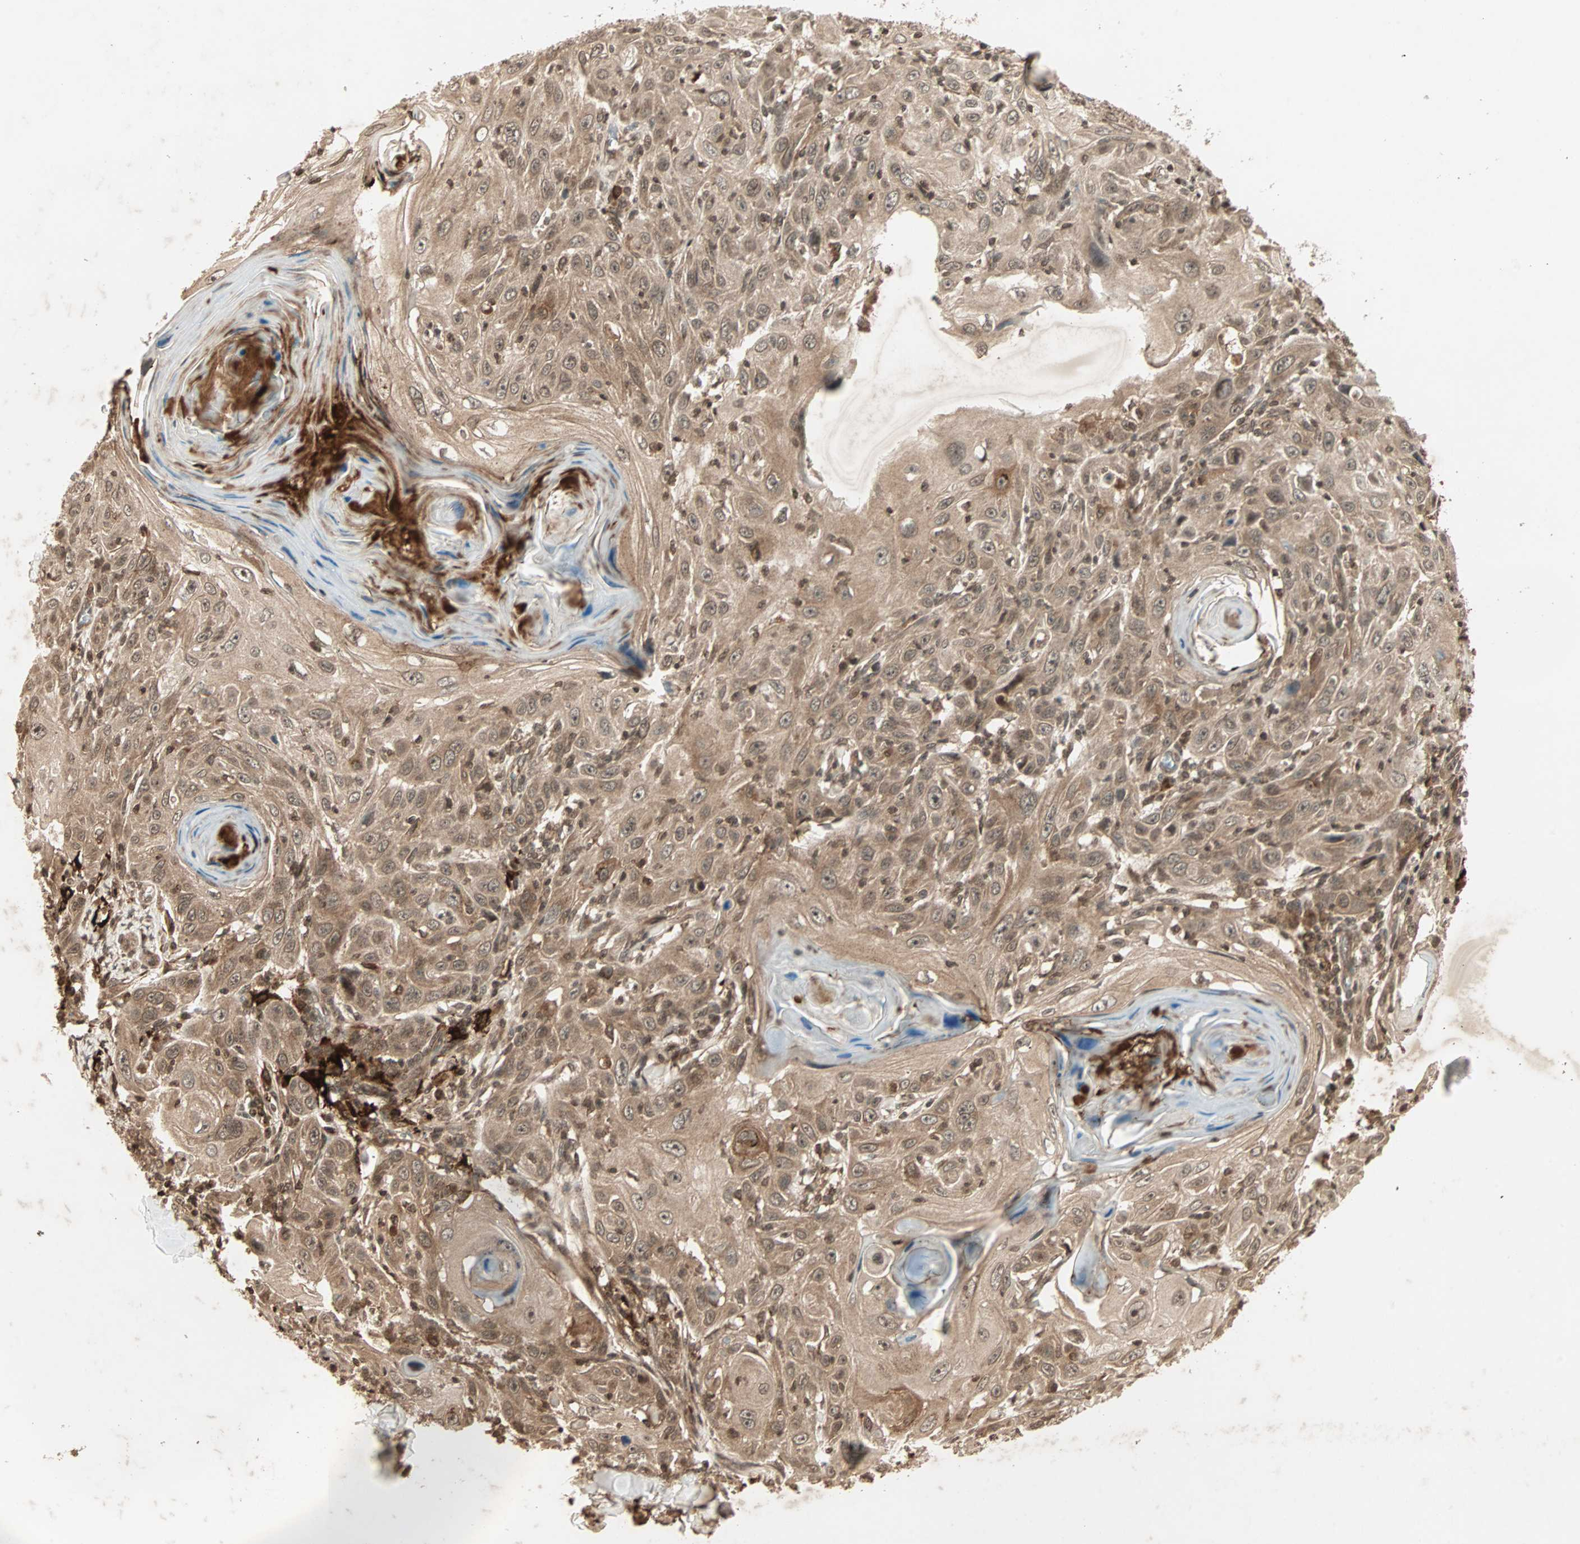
{"staining": {"intensity": "moderate", "quantity": ">75%", "location": "cytoplasmic/membranous"}, "tissue": "skin cancer", "cell_type": "Tumor cells", "image_type": "cancer", "snomed": [{"axis": "morphology", "description": "Squamous cell carcinoma, NOS"}, {"axis": "topography", "description": "Skin"}], "caption": "Immunohistochemical staining of human skin cancer shows medium levels of moderate cytoplasmic/membranous expression in approximately >75% of tumor cells.", "gene": "RFFL", "patient": {"sex": "female", "age": 88}}